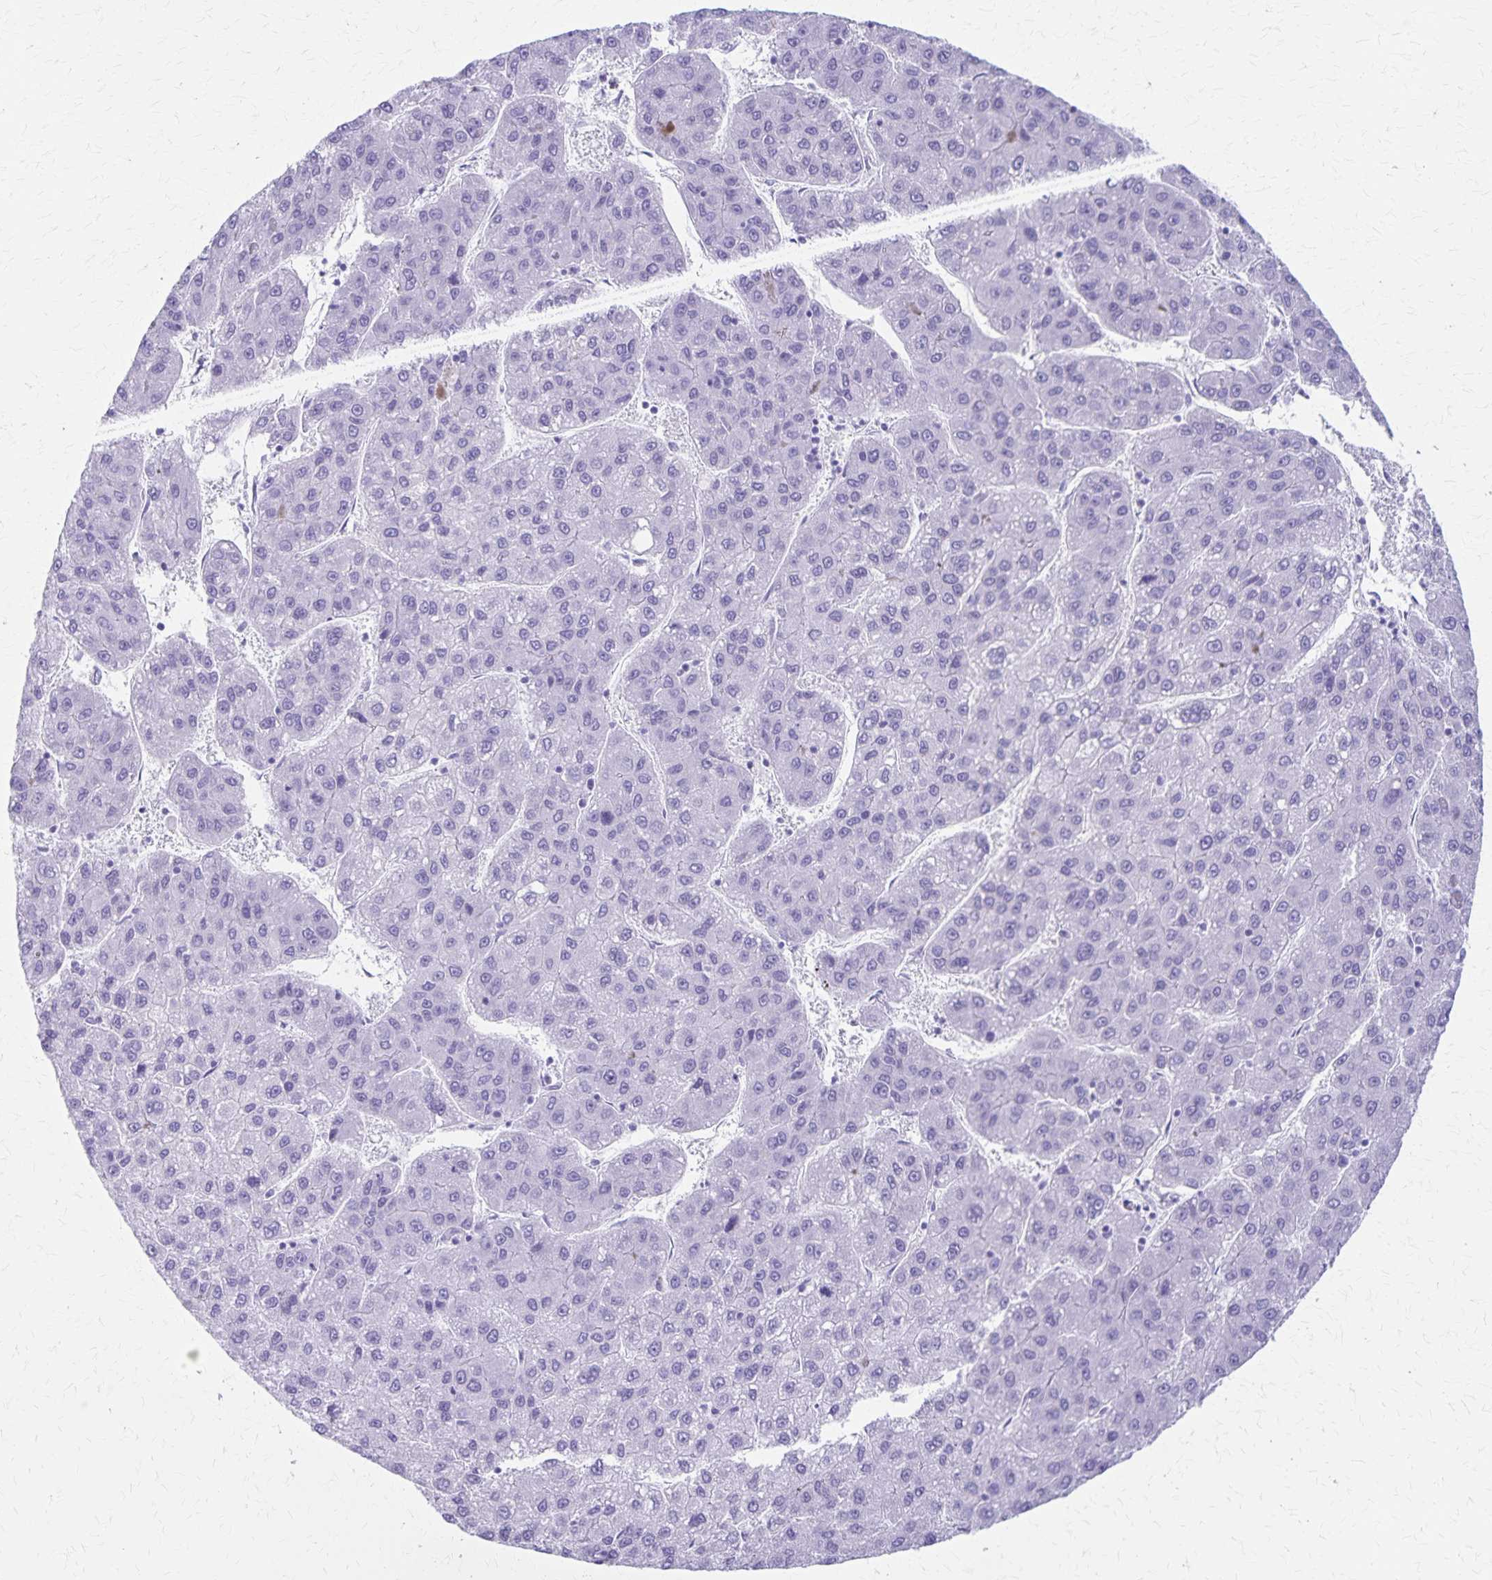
{"staining": {"intensity": "negative", "quantity": "none", "location": "none"}, "tissue": "liver cancer", "cell_type": "Tumor cells", "image_type": "cancer", "snomed": [{"axis": "morphology", "description": "Carcinoma, Hepatocellular, NOS"}, {"axis": "topography", "description": "Liver"}], "caption": "High power microscopy photomicrograph of an IHC photomicrograph of hepatocellular carcinoma (liver), revealing no significant staining in tumor cells.", "gene": "DEFA5", "patient": {"sex": "female", "age": 82}}